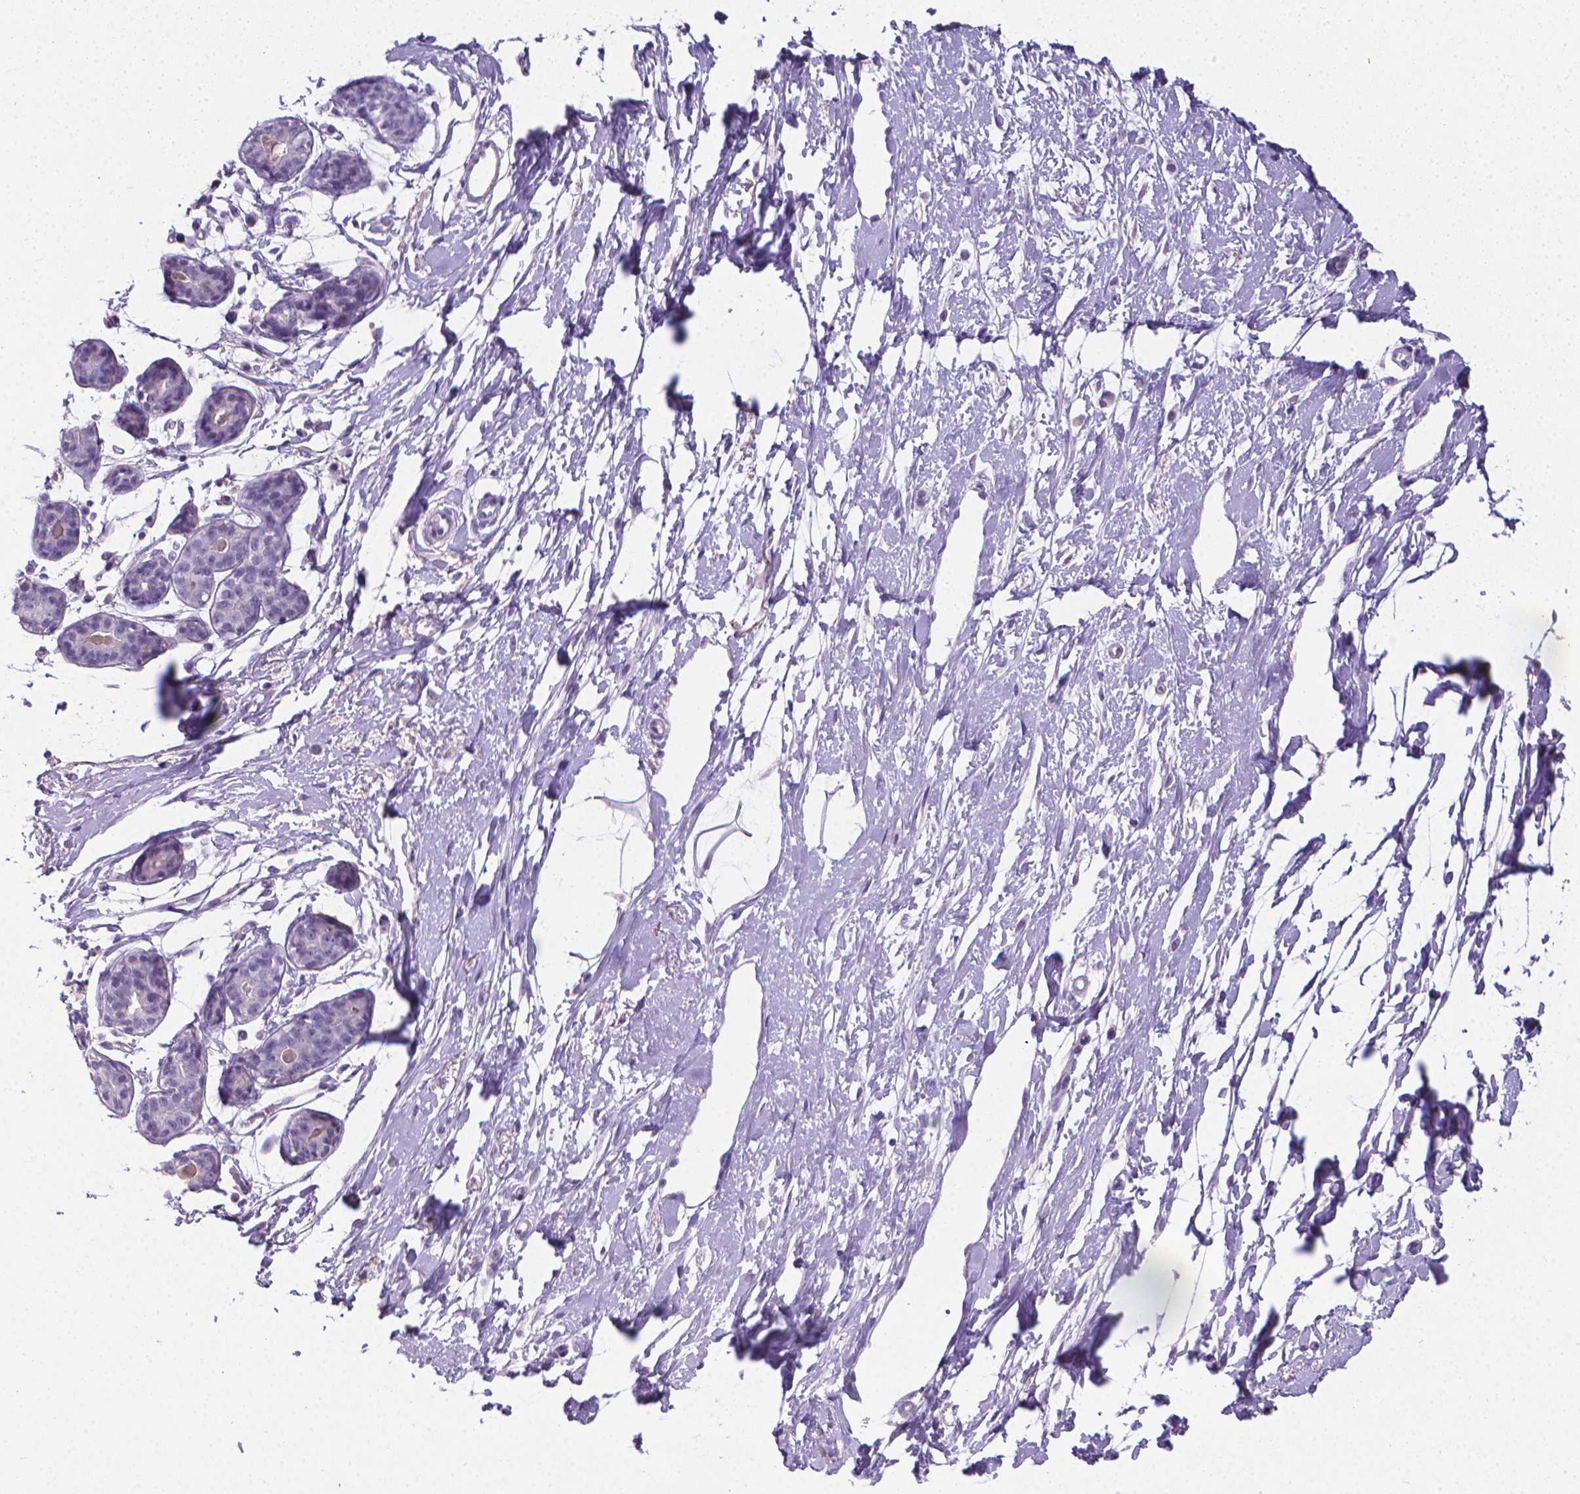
{"staining": {"intensity": "negative", "quantity": "none", "location": "none"}, "tissue": "breast", "cell_type": "Adipocytes", "image_type": "normal", "snomed": [{"axis": "morphology", "description": "Normal tissue, NOS"}, {"axis": "topography", "description": "Breast"}], "caption": "This is a image of IHC staining of normal breast, which shows no positivity in adipocytes.", "gene": "XPNPEP2", "patient": {"sex": "female", "age": 49}}